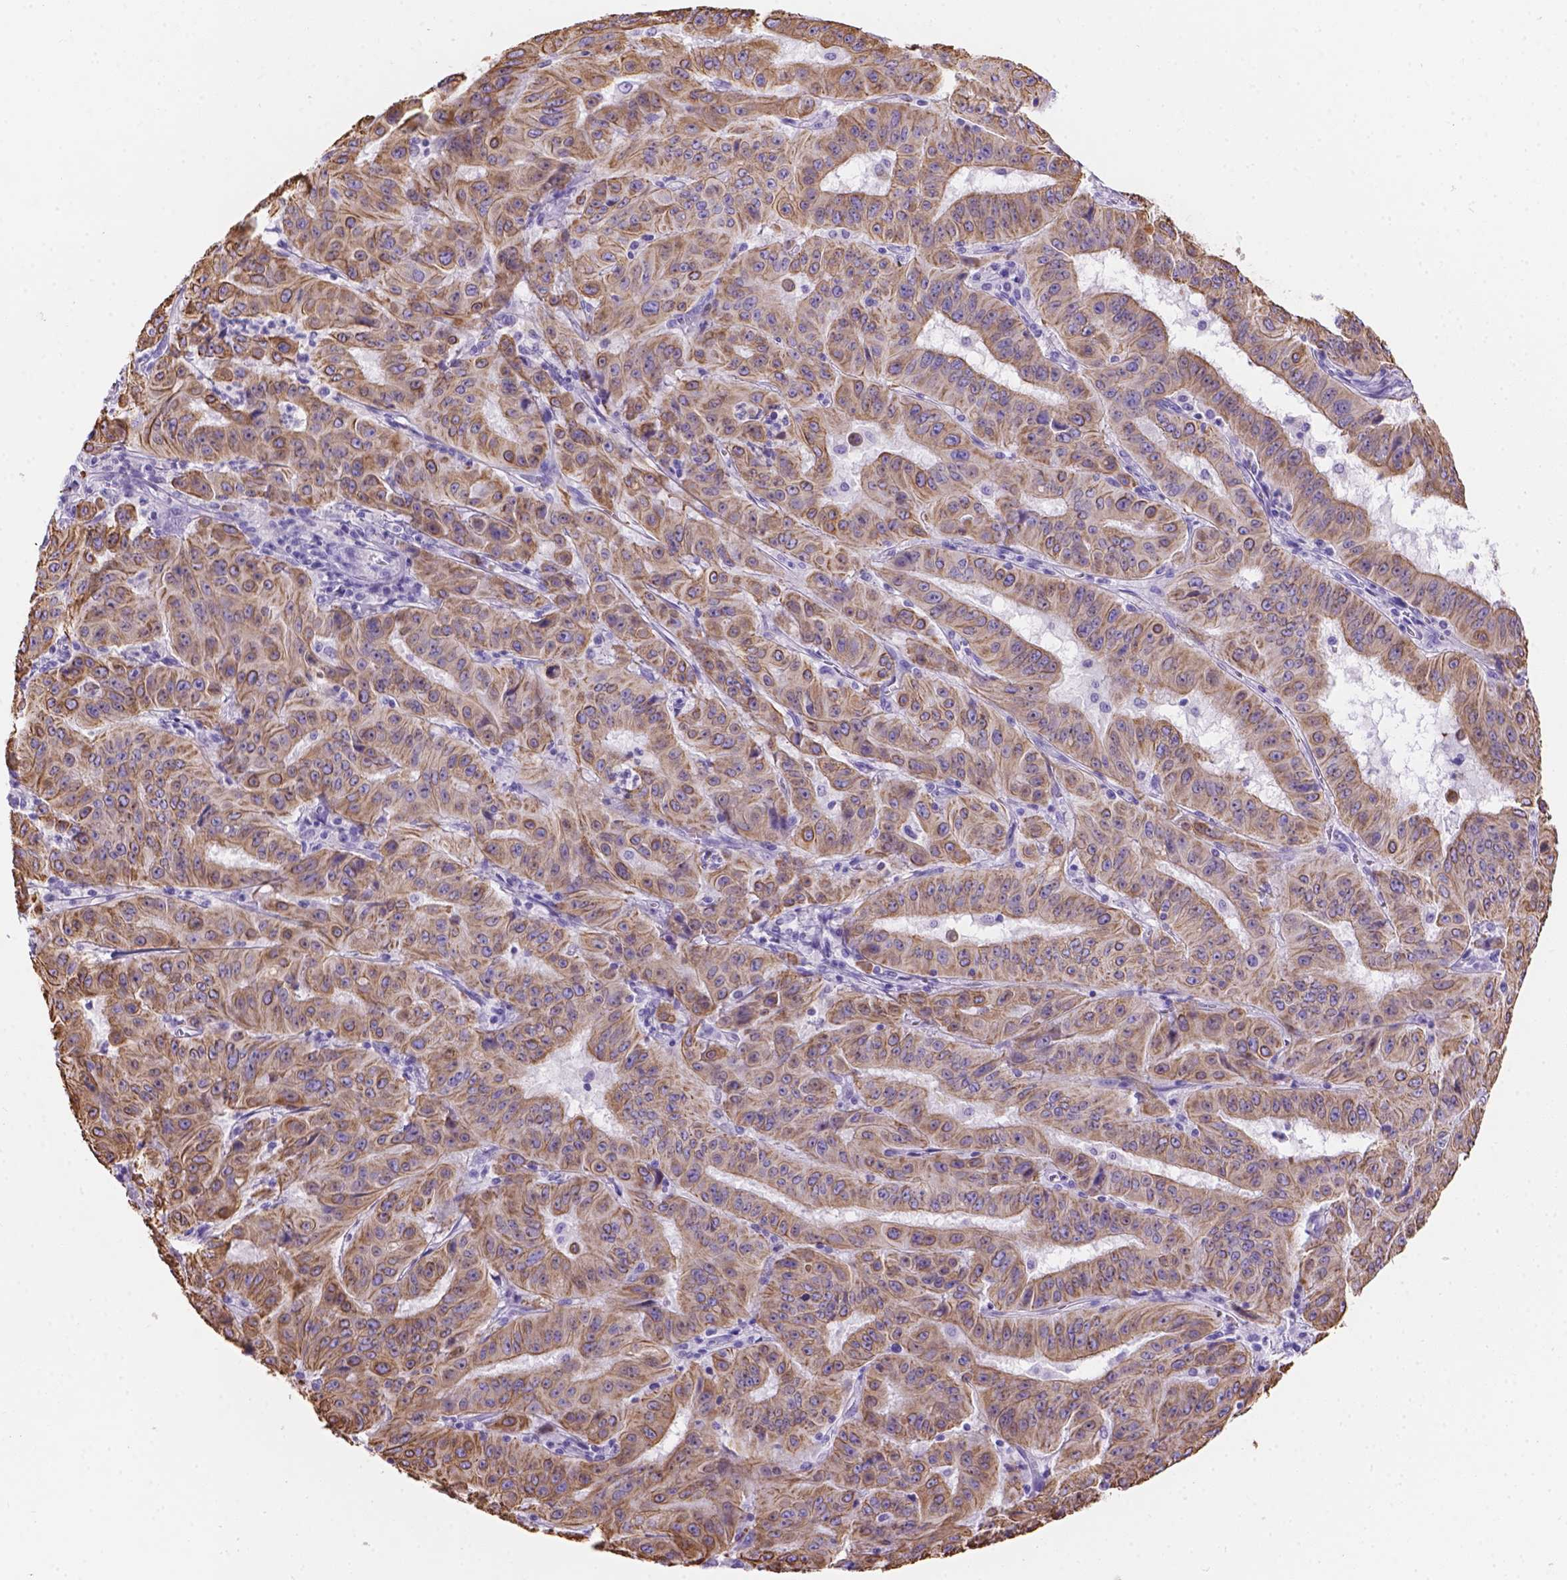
{"staining": {"intensity": "moderate", "quantity": ">75%", "location": "cytoplasmic/membranous"}, "tissue": "pancreatic cancer", "cell_type": "Tumor cells", "image_type": "cancer", "snomed": [{"axis": "morphology", "description": "Adenocarcinoma, NOS"}, {"axis": "topography", "description": "Pancreas"}], "caption": "IHC micrograph of neoplastic tissue: human pancreatic cancer (adenocarcinoma) stained using immunohistochemistry shows medium levels of moderate protein expression localized specifically in the cytoplasmic/membranous of tumor cells, appearing as a cytoplasmic/membranous brown color.", "gene": "DMWD", "patient": {"sex": "male", "age": 63}}